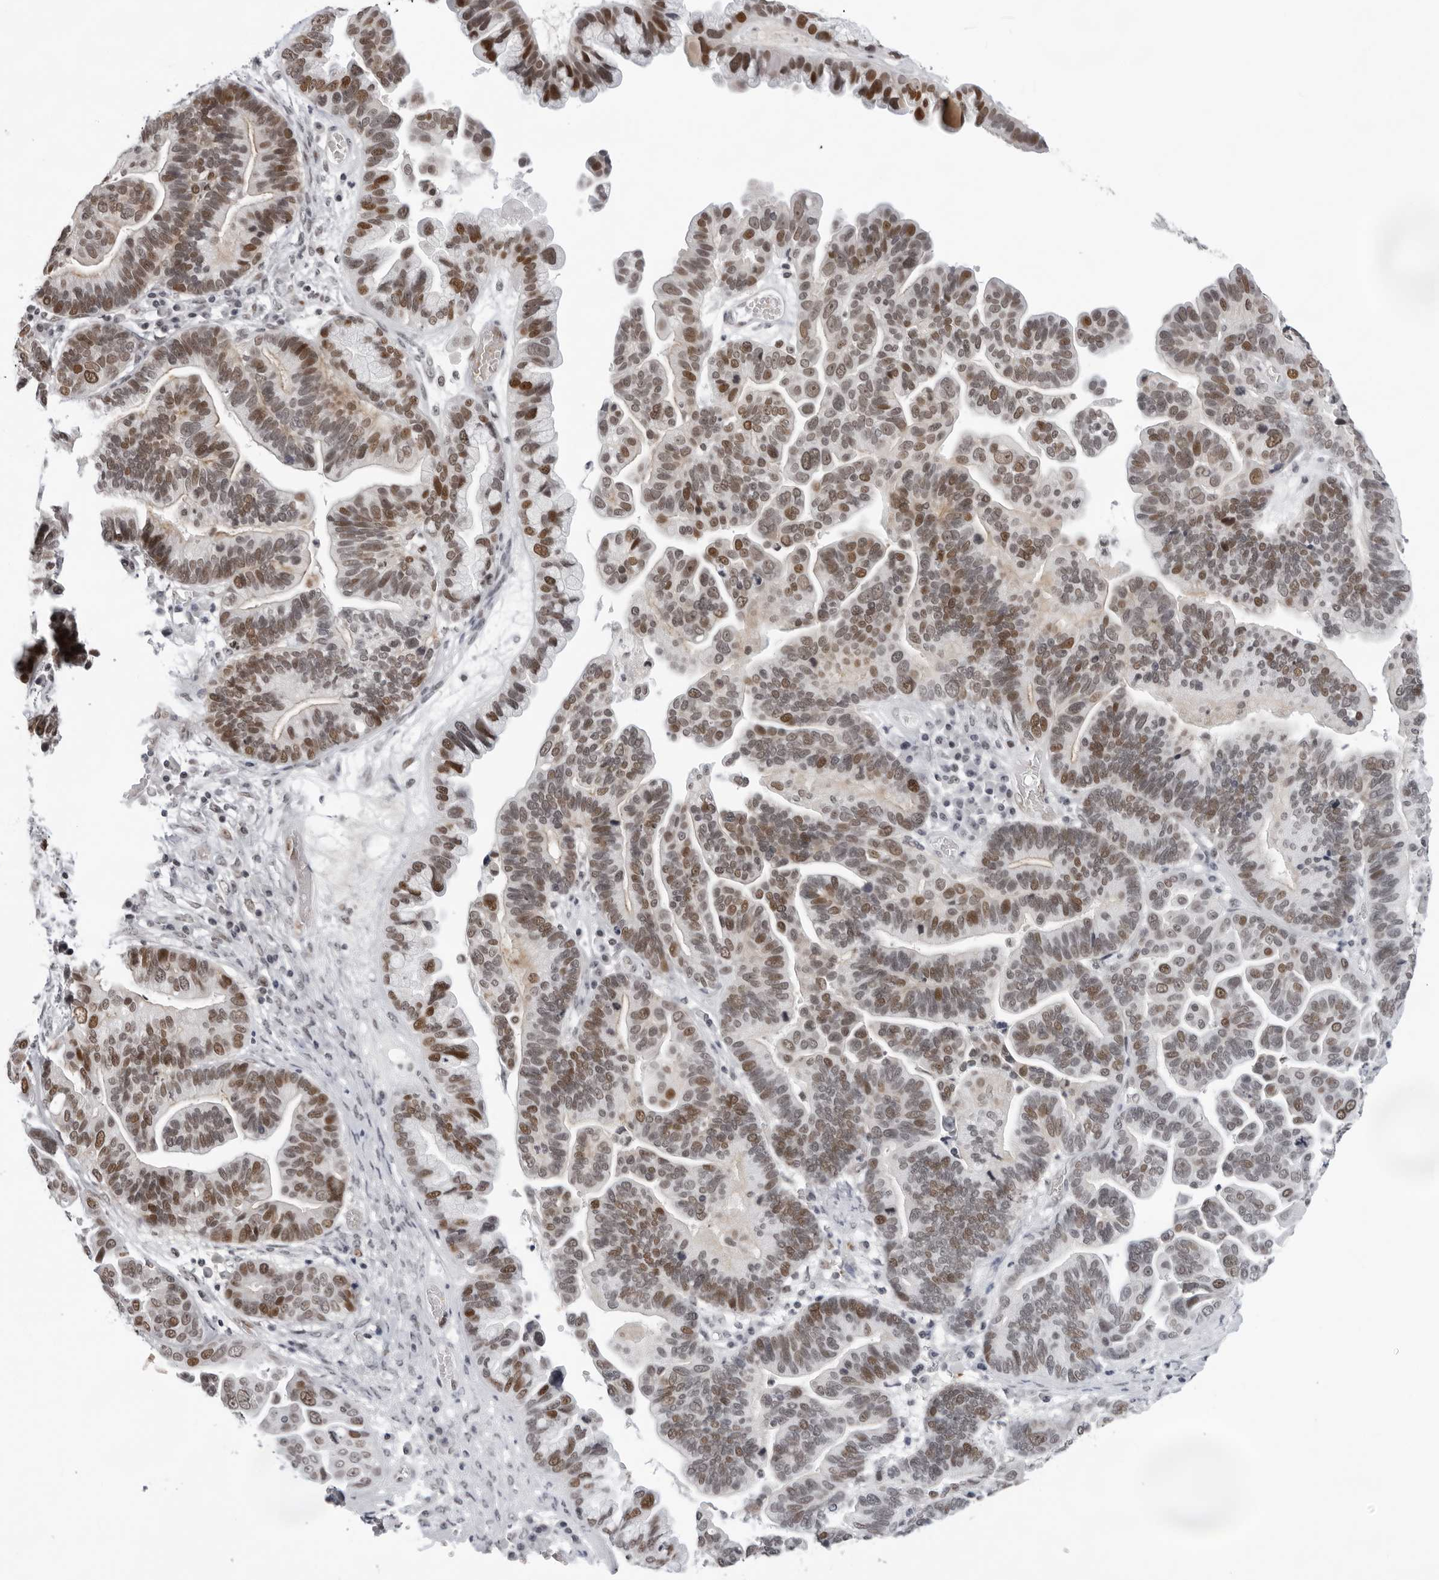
{"staining": {"intensity": "moderate", "quantity": ">75%", "location": "nuclear"}, "tissue": "ovarian cancer", "cell_type": "Tumor cells", "image_type": "cancer", "snomed": [{"axis": "morphology", "description": "Cystadenocarcinoma, serous, NOS"}, {"axis": "topography", "description": "Ovary"}], "caption": "The photomicrograph reveals immunohistochemical staining of ovarian cancer (serous cystadenocarcinoma). There is moderate nuclear expression is identified in approximately >75% of tumor cells. (brown staining indicates protein expression, while blue staining denotes nuclei).", "gene": "USP1", "patient": {"sex": "female", "age": 56}}